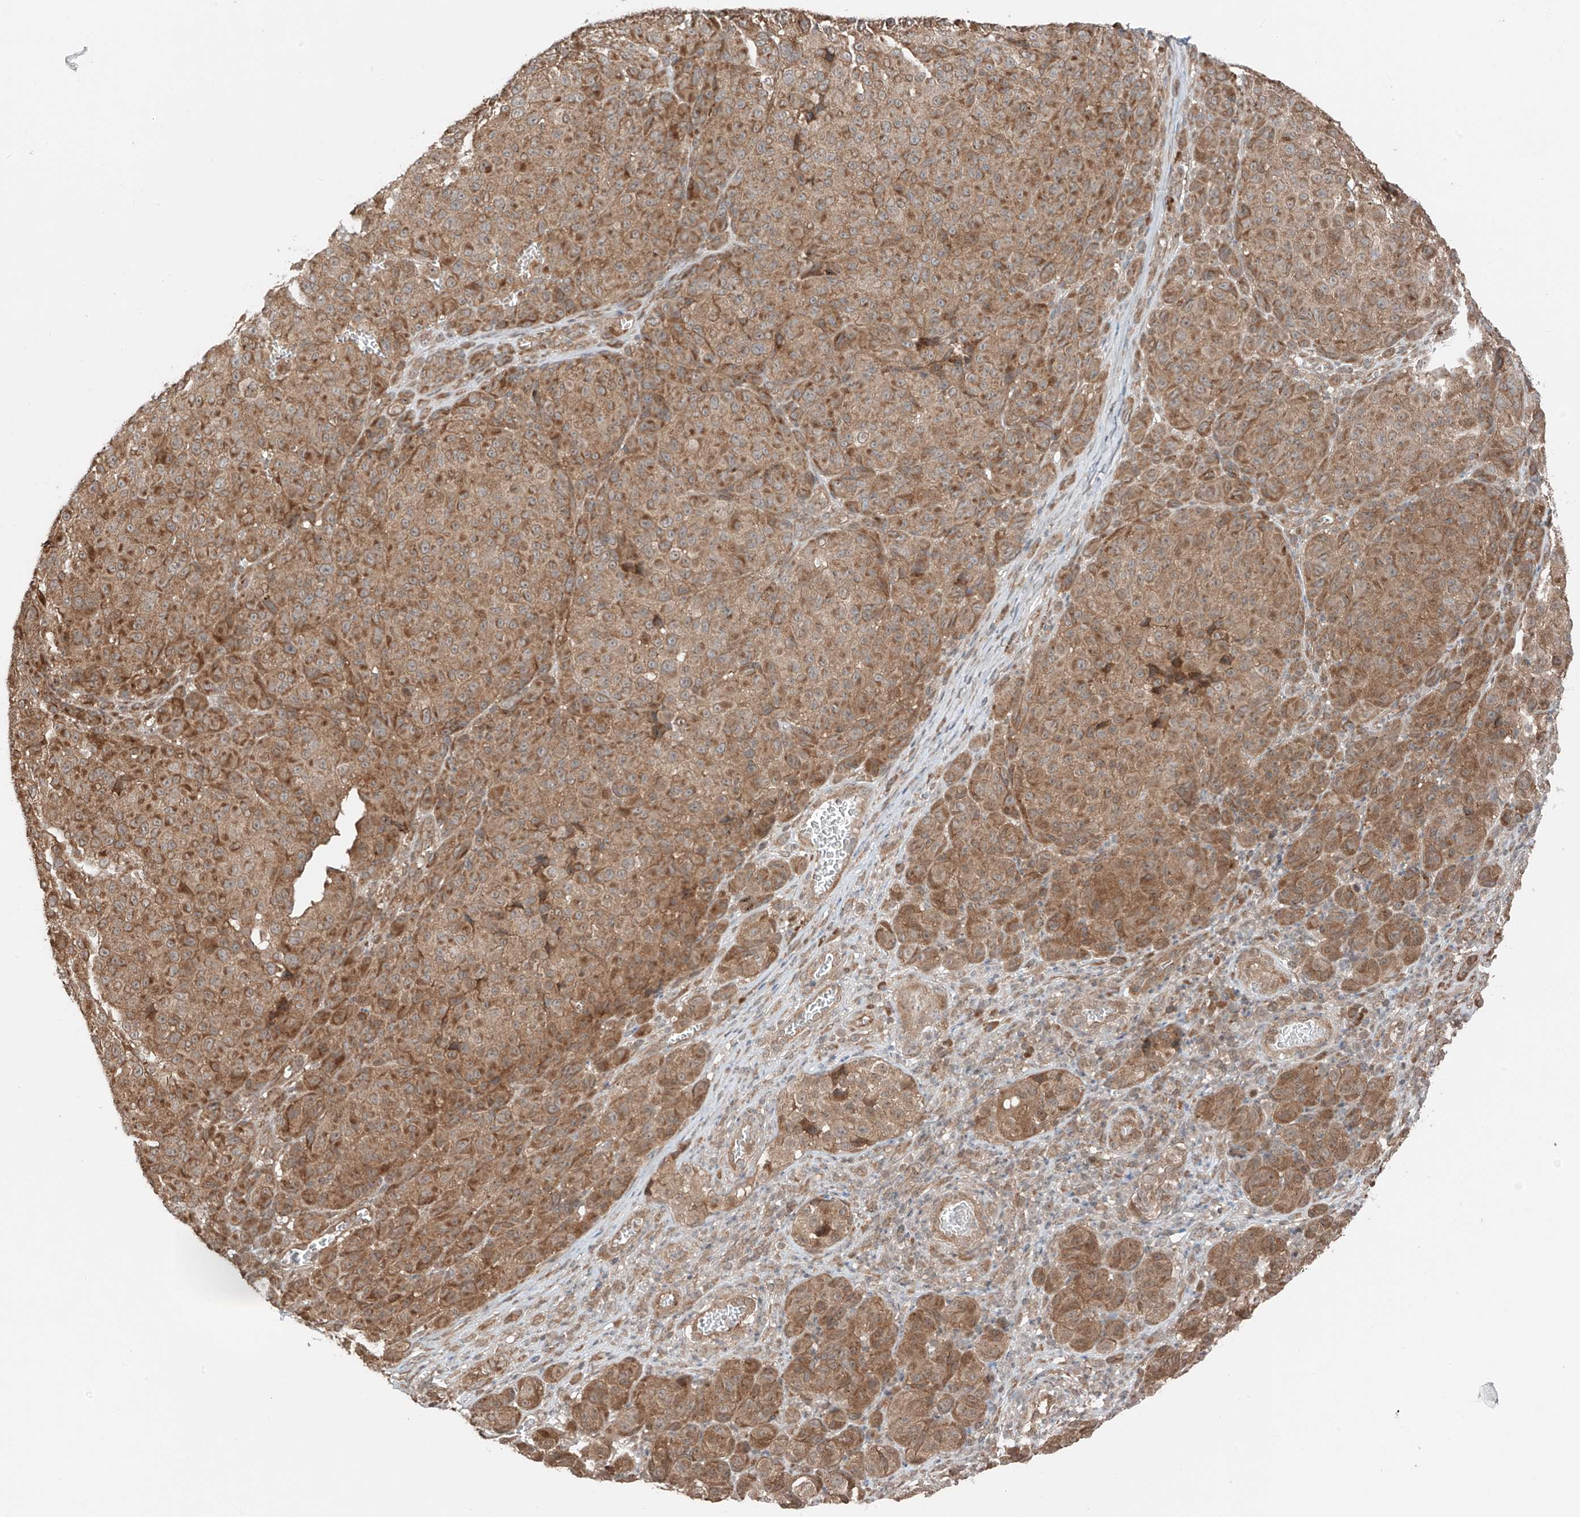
{"staining": {"intensity": "moderate", "quantity": ">75%", "location": "cytoplasmic/membranous"}, "tissue": "melanoma", "cell_type": "Tumor cells", "image_type": "cancer", "snomed": [{"axis": "morphology", "description": "Malignant melanoma, NOS"}, {"axis": "topography", "description": "Skin"}], "caption": "Malignant melanoma tissue displays moderate cytoplasmic/membranous staining in approximately >75% of tumor cells, visualized by immunohistochemistry.", "gene": "CEP162", "patient": {"sex": "male", "age": 73}}